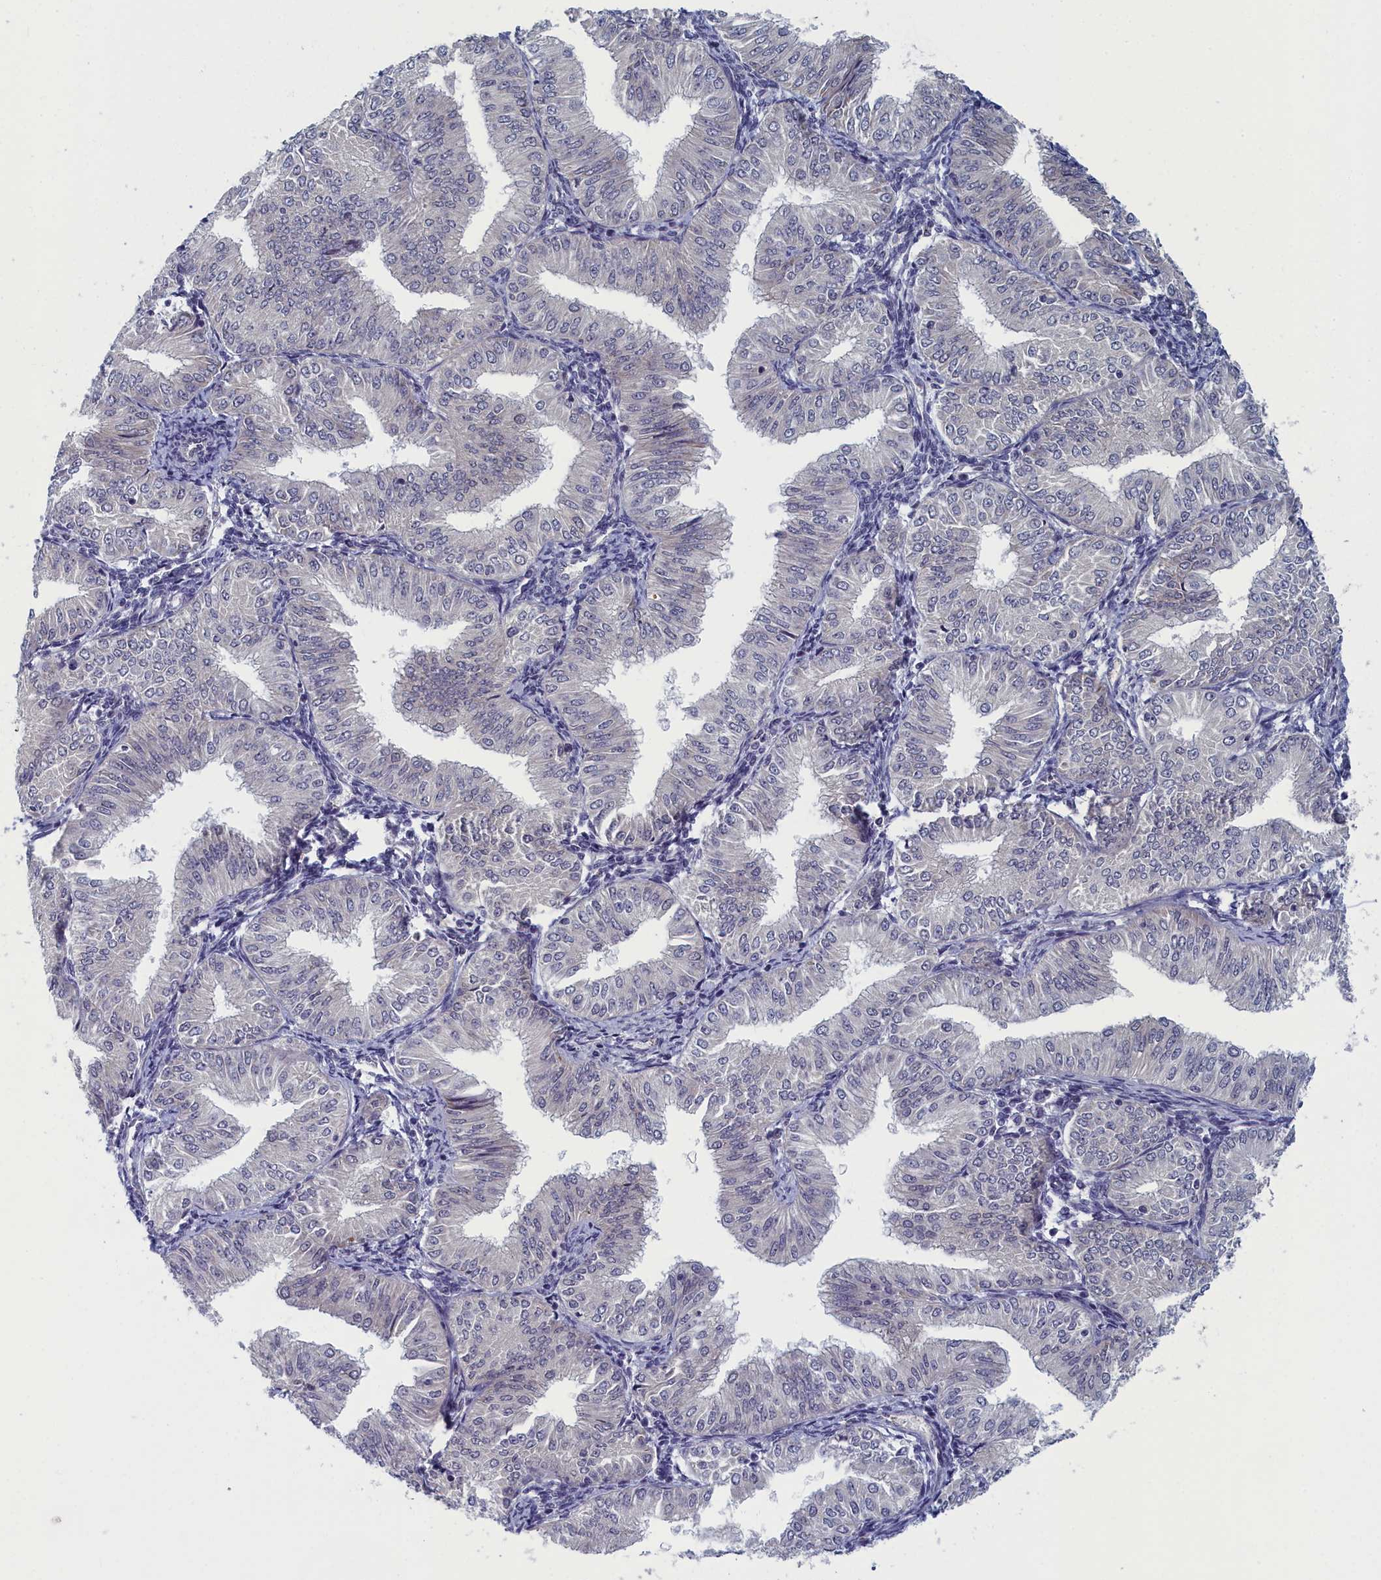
{"staining": {"intensity": "negative", "quantity": "none", "location": "none"}, "tissue": "endometrial cancer", "cell_type": "Tumor cells", "image_type": "cancer", "snomed": [{"axis": "morphology", "description": "Normal tissue, NOS"}, {"axis": "morphology", "description": "Adenocarcinoma, NOS"}, {"axis": "topography", "description": "Endometrium"}], "caption": "Endometrial adenocarcinoma stained for a protein using immunohistochemistry (IHC) reveals no positivity tumor cells.", "gene": "DNAJC17", "patient": {"sex": "female", "age": 53}}